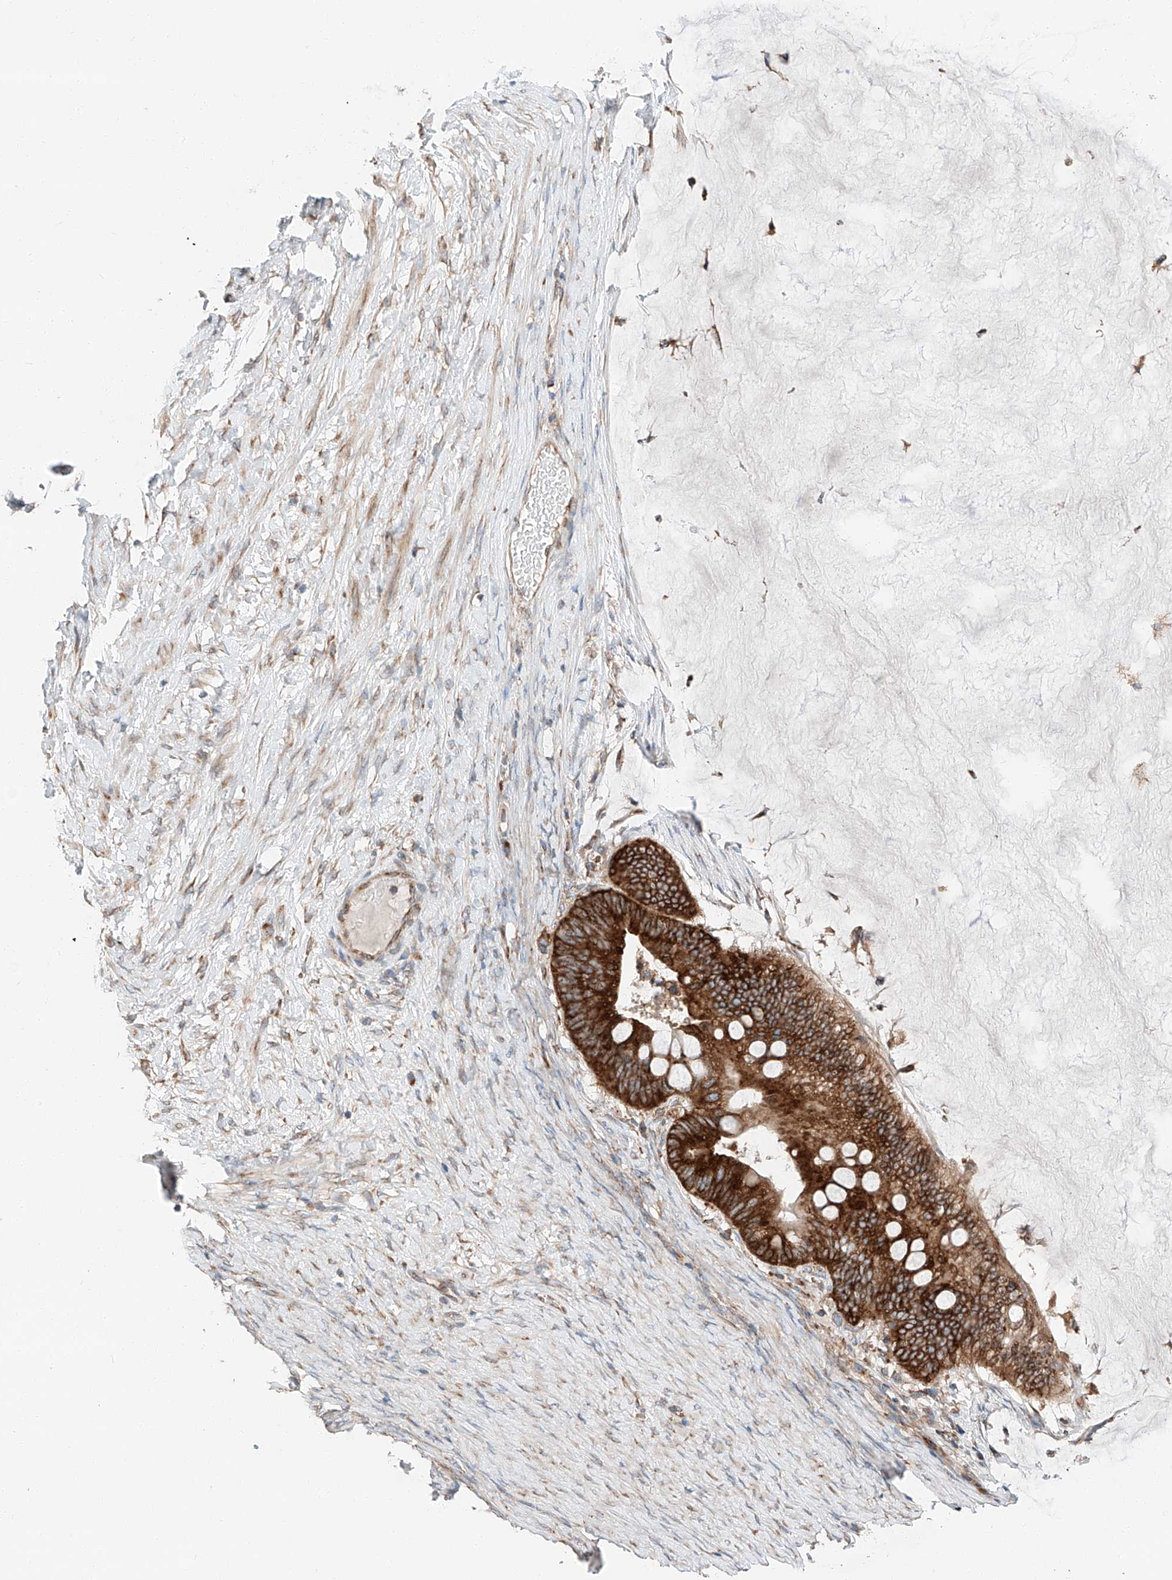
{"staining": {"intensity": "strong", "quantity": ">75%", "location": "cytoplasmic/membranous"}, "tissue": "ovarian cancer", "cell_type": "Tumor cells", "image_type": "cancer", "snomed": [{"axis": "morphology", "description": "Cystadenocarcinoma, mucinous, NOS"}, {"axis": "topography", "description": "Ovary"}], "caption": "Immunohistochemical staining of ovarian cancer (mucinous cystadenocarcinoma) displays high levels of strong cytoplasmic/membranous expression in about >75% of tumor cells. The staining was performed using DAB to visualize the protein expression in brown, while the nuclei were stained in blue with hematoxylin (Magnification: 20x).", "gene": "ZC3H15", "patient": {"sex": "female", "age": 61}}